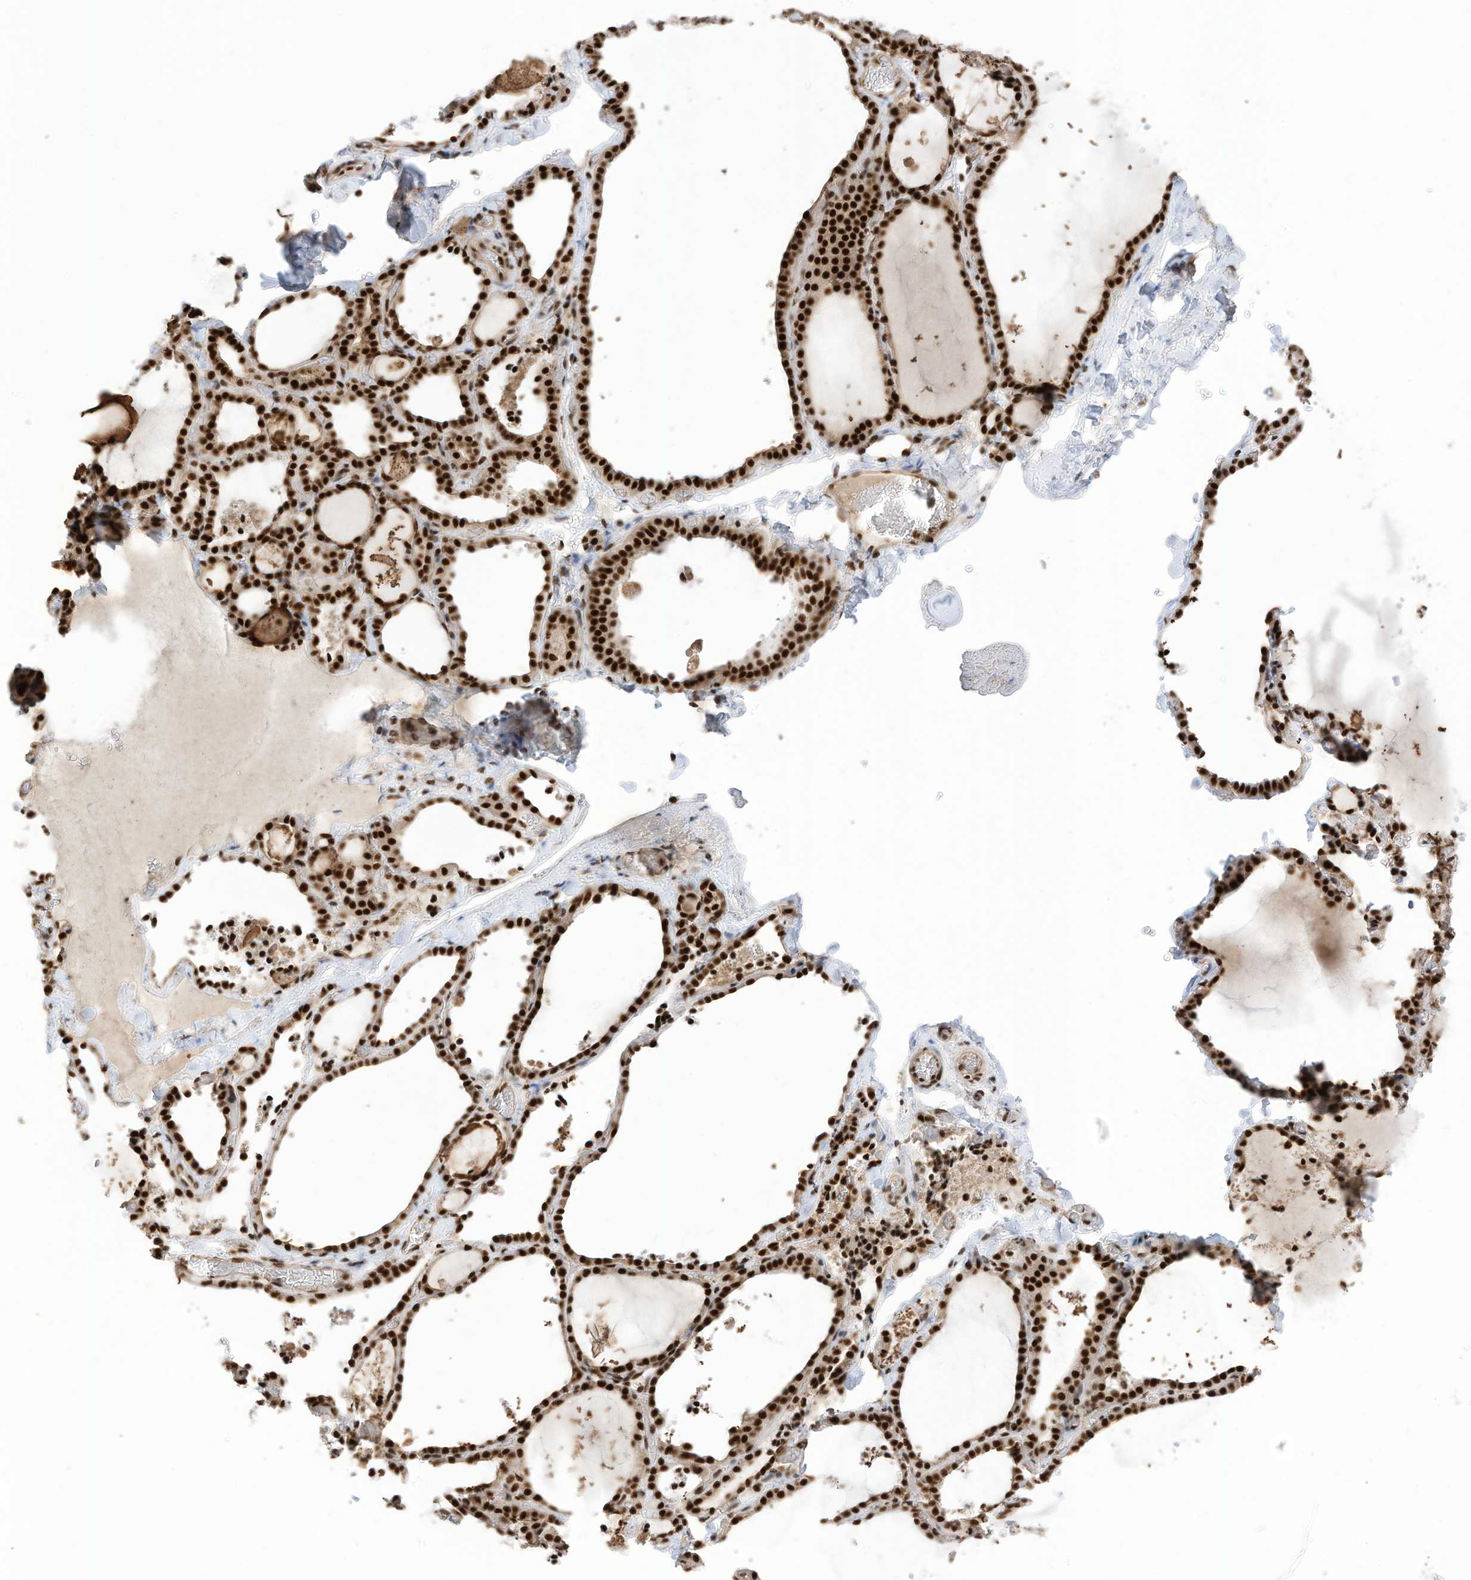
{"staining": {"intensity": "strong", "quantity": ">75%", "location": "nuclear"}, "tissue": "thyroid gland", "cell_type": "Glandular cells", "image_type": "normal", "snomed": [{"axis": "morphology", "description": "Normal tissue, NOS"}, {"axis": "topography", "description": "Thyroid gland"}], "caption": "Protein staining of benign thyroid gland reveals strong nuclear staining in about >75% of glandular cells. The staining is performed using DAB brown chromogen to label protein expression. The nuclei are counter-stained blue using hematoxylin.", "gene": "SF3A3", "patient": {"sex": "female", "age": 22}}